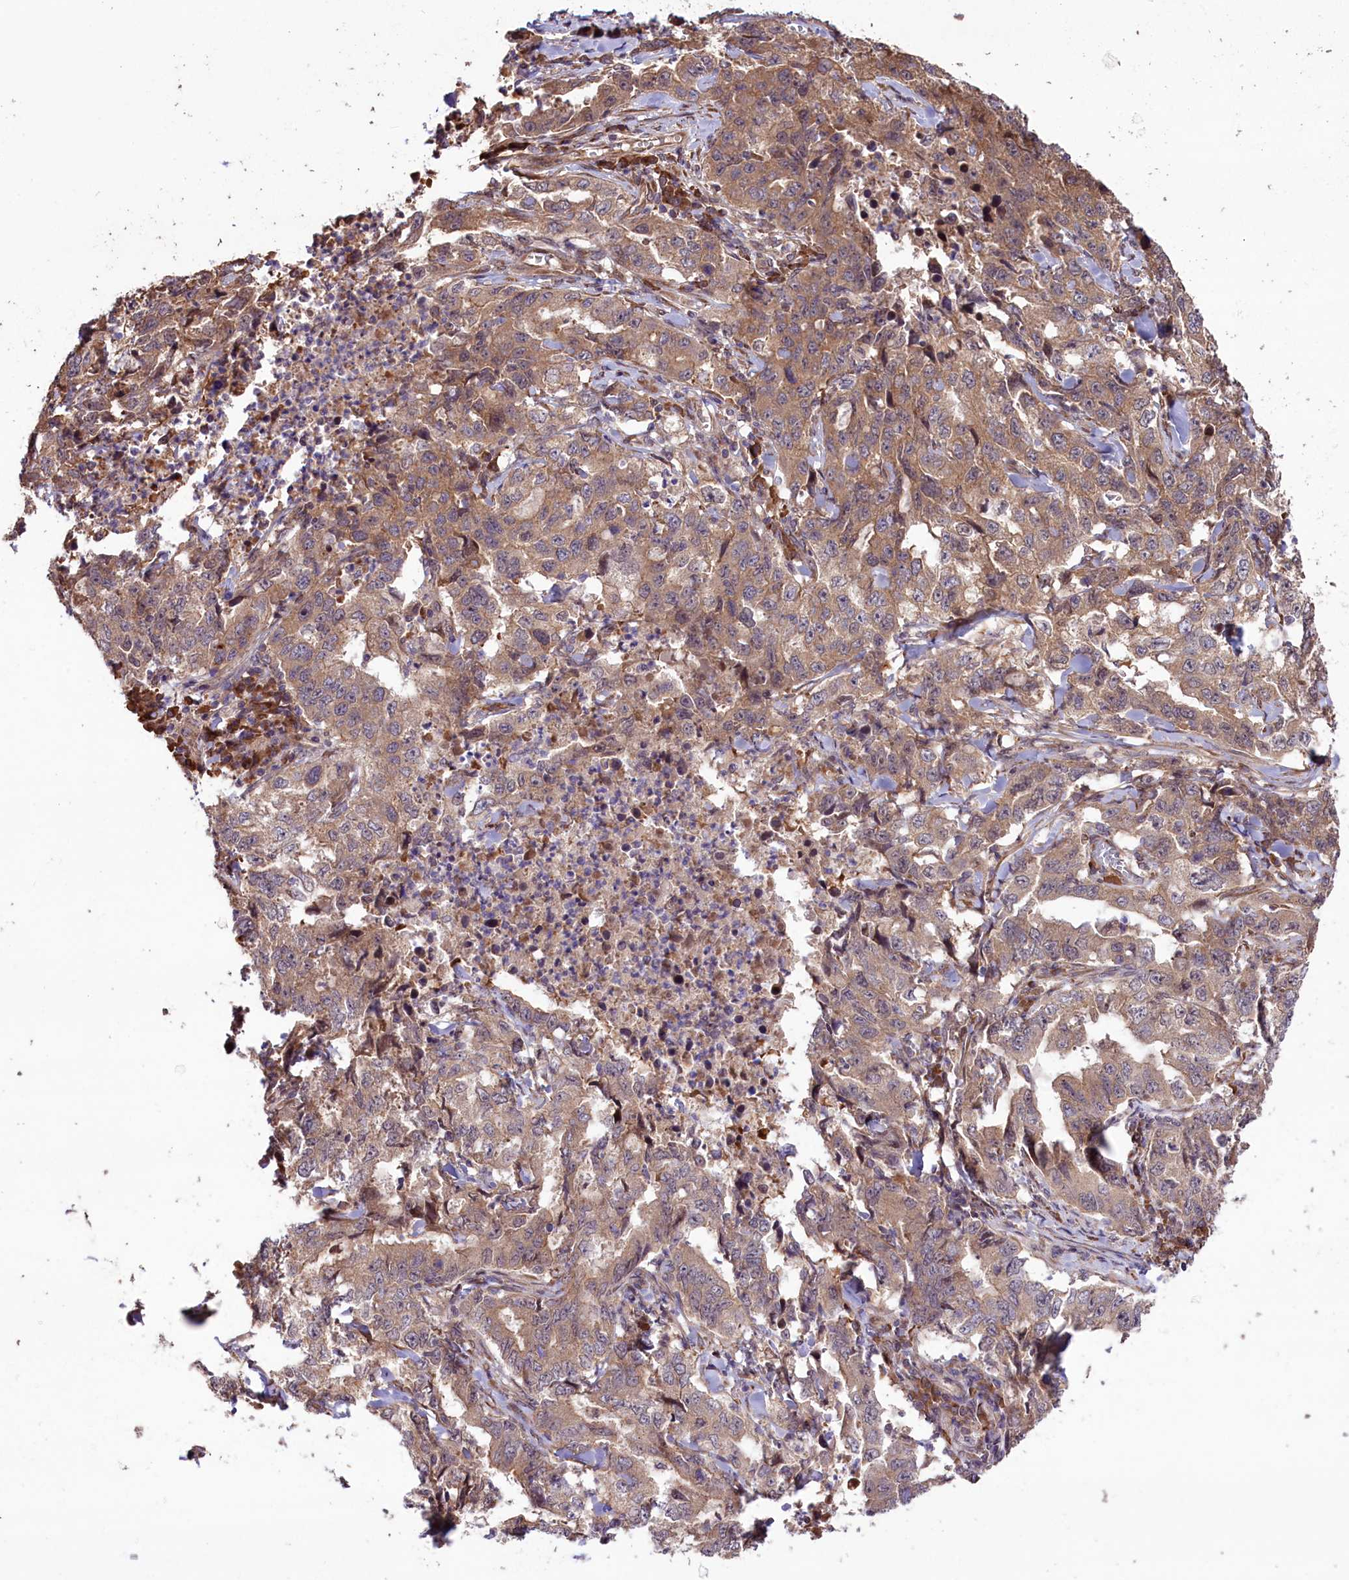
{"staining": {"intensity": "weak", "quantity": ">75%", "location": "cytoplasmic/membranous"}, "tissue": "lung cancer", "cell_type": "Tumor cells", "image_type": "cancer", "snomed": [{"axis": "morphology", "description": "Adenocarcinoma, NOS"}, {"axis": "topography", "description": "Lung"}], "caption": "Adenocarcinoma (lung) stained with DAB (3,3'-diaminobenzidine) immunohistochemistry (IHC) displays low levels of weak cytoplasmic/membranous expression in approximately >75% of tumor cells.", "gene": "HDAC5", "patient": {"sex": "female", "age": 51}}